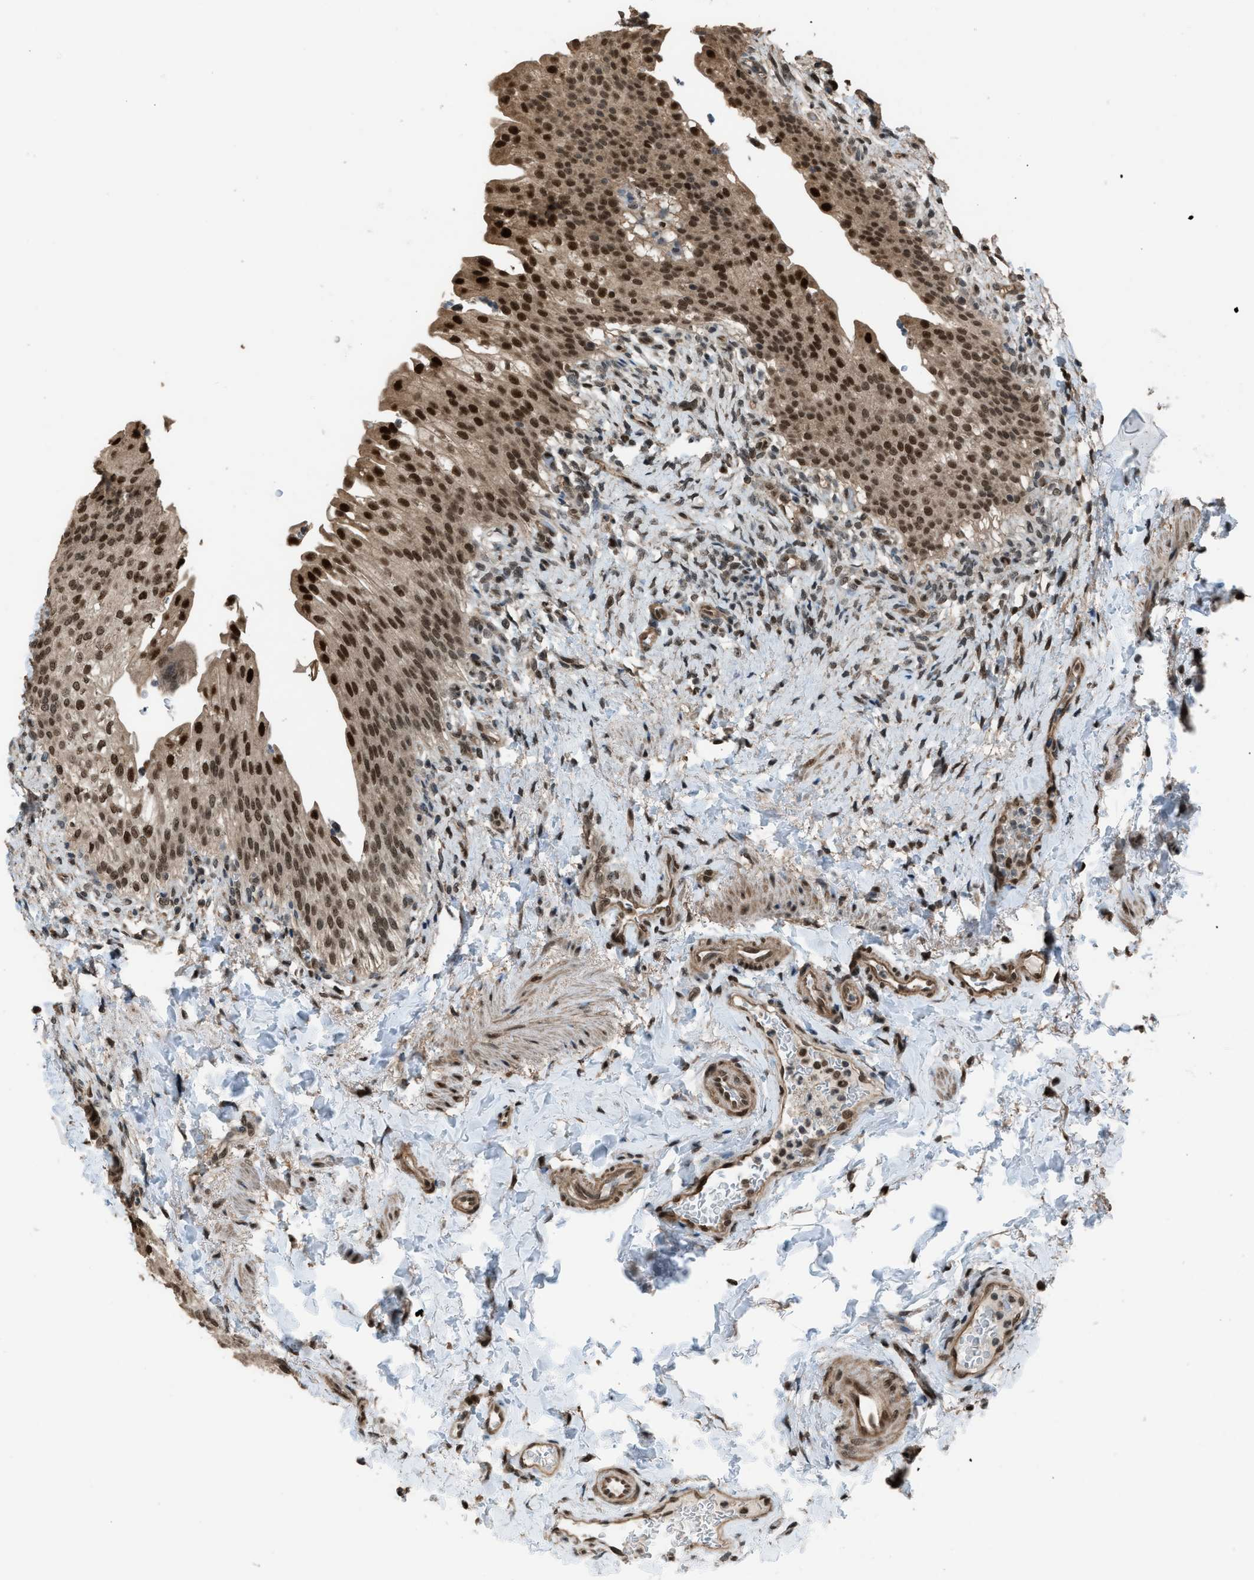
{"staining": {"intensity": "strong", "quantity": ">75%", "location": "cytoplasmic/membranous,nuclear"}, "tissue": "urinary bladder", "cell_type": "Urothelial cells", "image_type": "normal", "snomed": [{"axis": "morphology", "description": "Normal tissue, NOS"}, {"axis": "topography", "description": "Urinary bladder"}], "caption": "Urinary bladder stained with a protein marker exhibits strong staining in urothelial cells.", "gene": "KPNA6", "patient": {"sex": "female", "age": 60}}